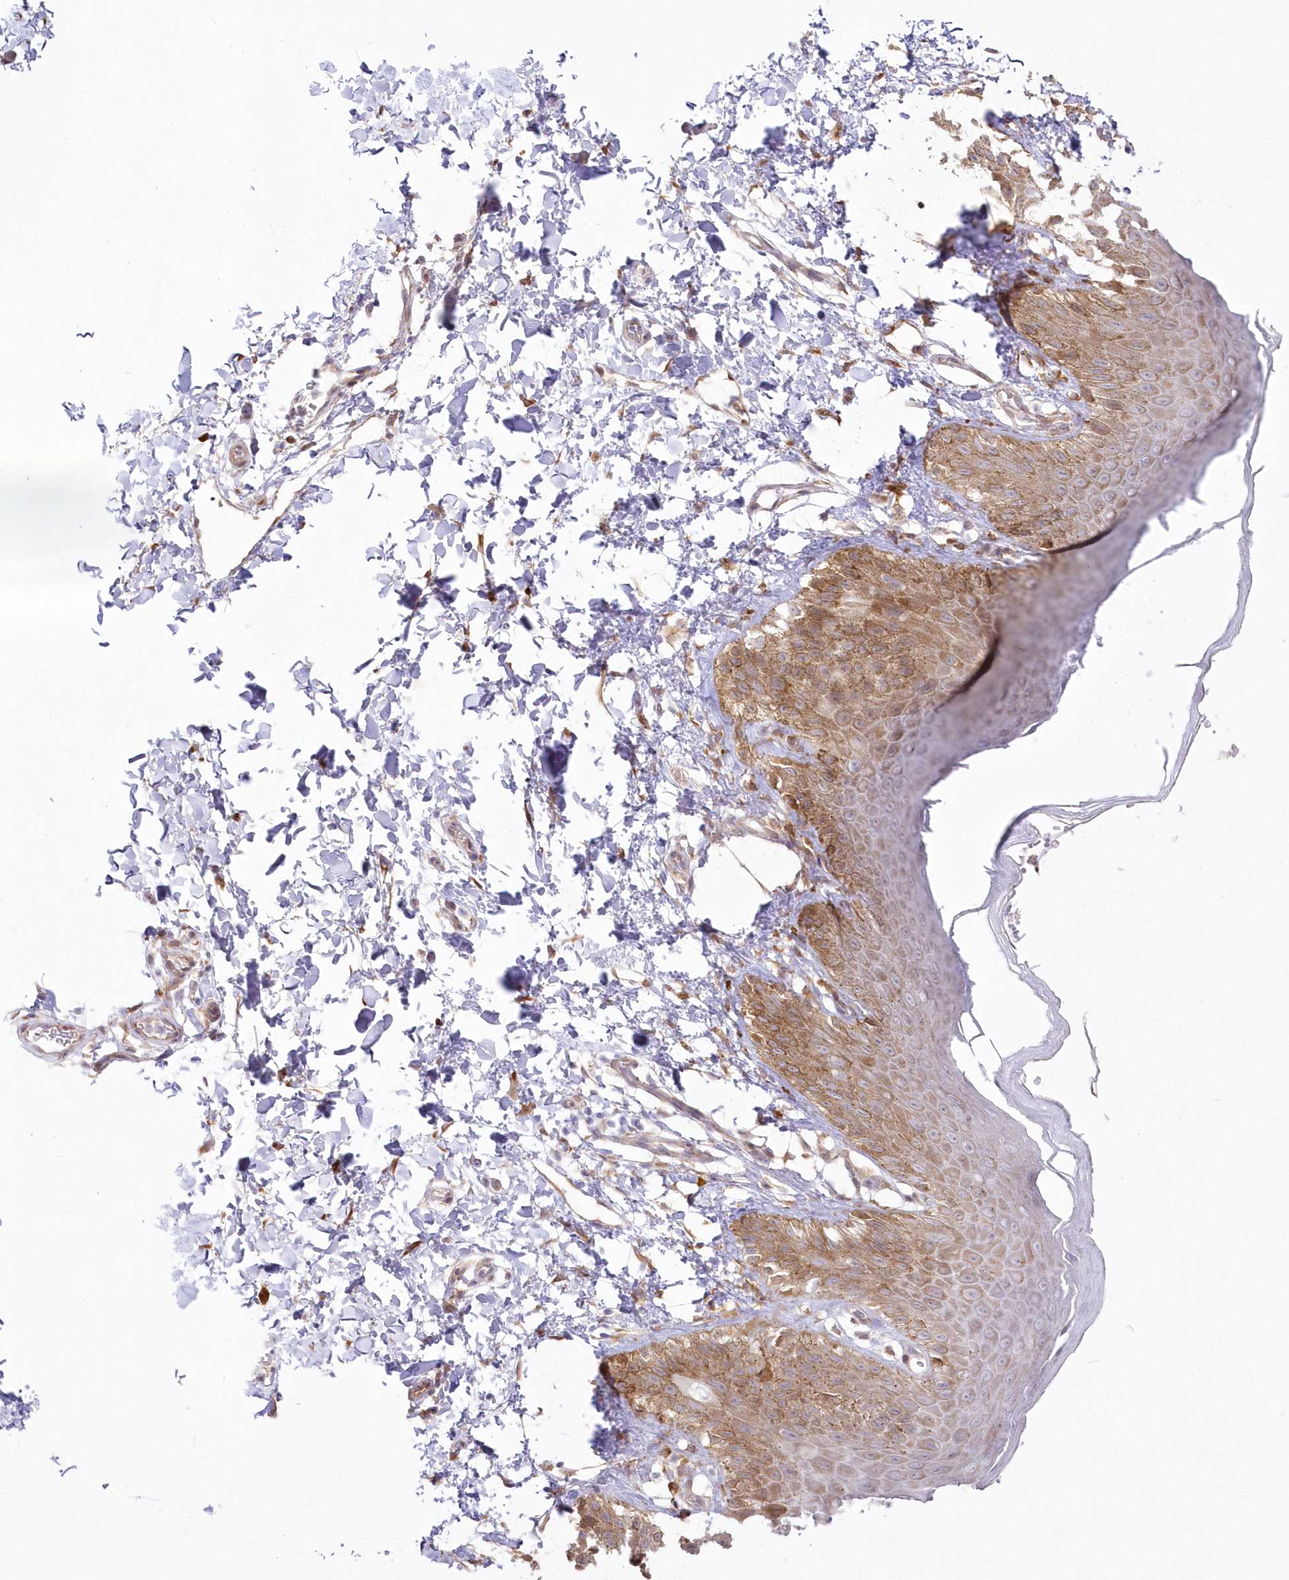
{"staining": {"intensity": "moderate", "quantity": ">75%", "location": "cytoplasmic/membranous"}, "tissue": "skin", "cell_type": "Epidermal cells", "image_type": "normal", "snomed": [{"axis": "morphology", "description": "Normal tissue, NOS"}, {"axis": "topography", "description": "Anal"}], "caption": "Epidermal cells reveal moderate cytoplasmic/membranous expression in approximately >75% of cells in unremarkable skin. (DAB (3,3'-diaminobenzidine) = brown stain, brightfield microscopy at high magnification).", "gene": "SH3PXD2B", "patient": {"sex": "male", "age": 44}}